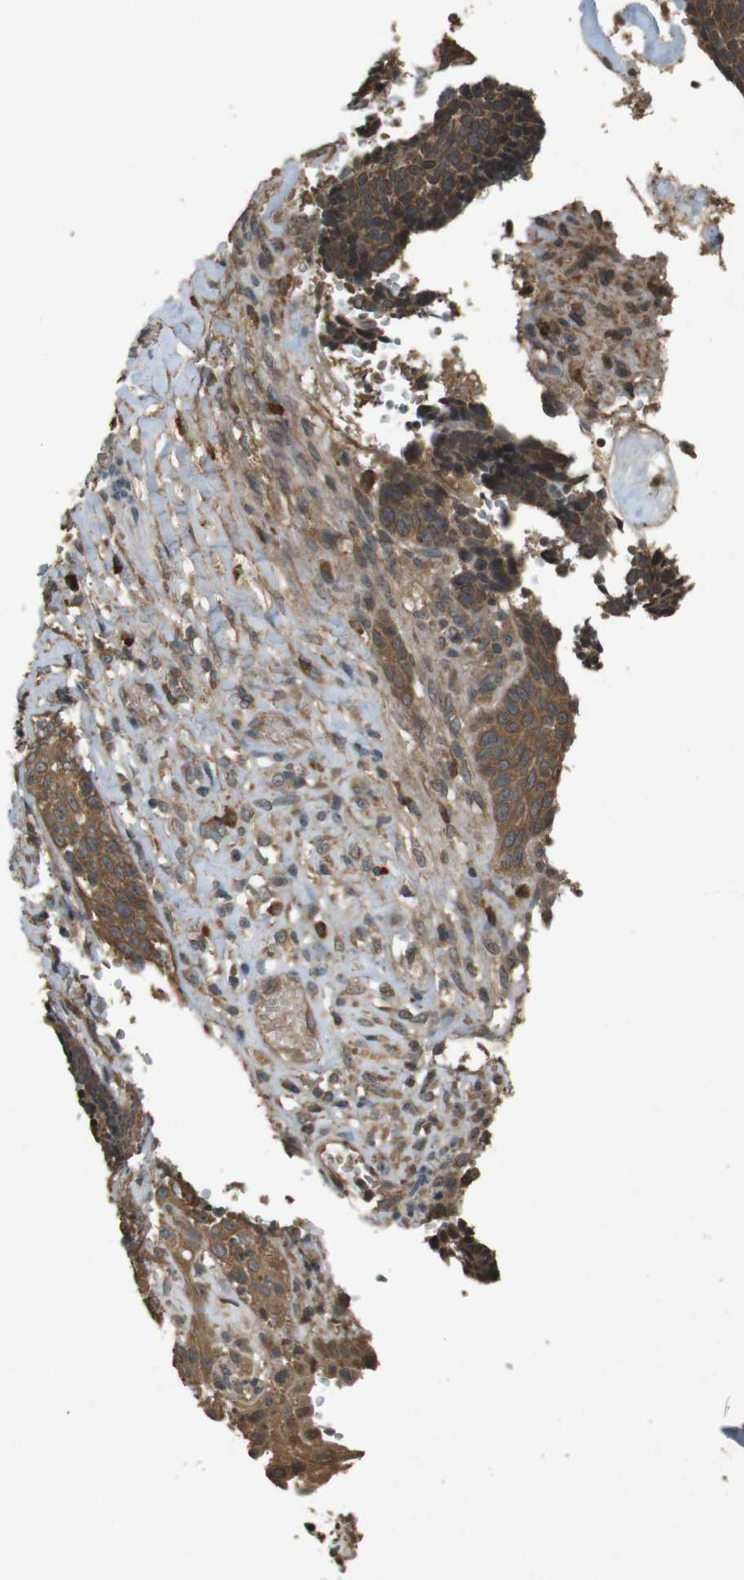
{"staining": {"intensity": "moderate", "quantity": ">75%", "location": "cytoplasmic/membranous"}, "tissue": "skin cancer", "cell_type": "Tumor cells", "image_type": "cancer", "snomed": [{"axis": "morphology", "description": "Basal cell carcinoma"}, {"axis": "topography", "description": "Skin"}], "caption": "The photomicrograph reveals a brown stain indicating the presence of a protein in the cytoplasmic/membranous of tumor cells in skin basal cell carcinoma. (DAB IHC with brightfield microscopy, high magnification).", "gene": "TAP1", "patient": {"sex": "male", "age": 84}}